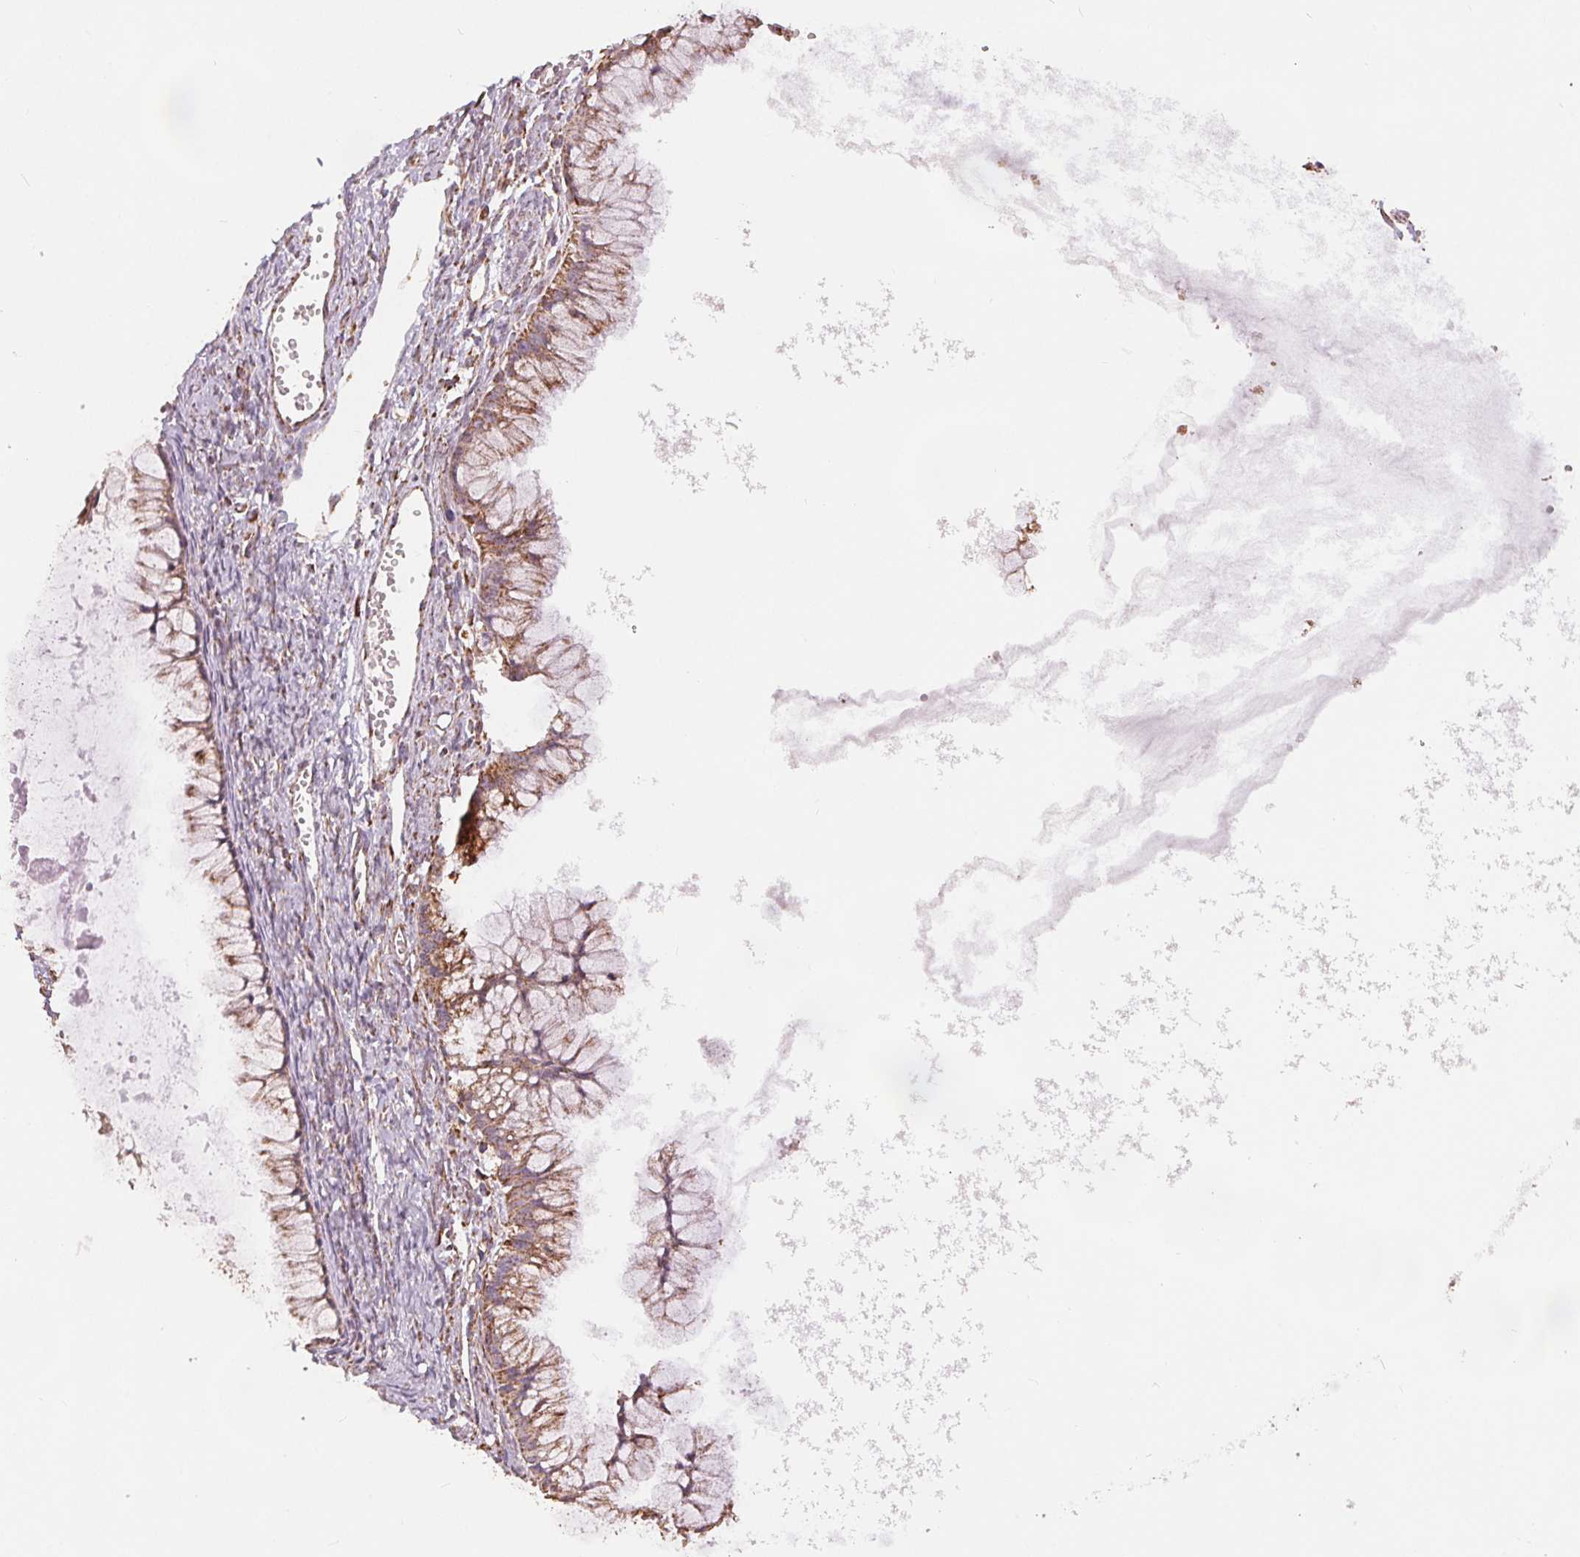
{"staining": {"intensity": "moderate", "quantity": ">75%", "location": "cytoplasmic/membranous"}, "tissue": "ovarian cancer", "cell_type": "Tumor cells", "image_type": "cancer", "snomed": [{"axis": "morphology", "description": "Cystadenocarcinoma, mucinous, NOS"}, {"axis": "topography", "description": "Ovary"}], "caption": "Moderate cytoplasmic/membranous positivity is identified in about >75% of tumor cells in ovarian cancer (mucinous cystadenocarcinoma).", "gene": "SDHB", "patient": {"sex": "female", "age": 41}}